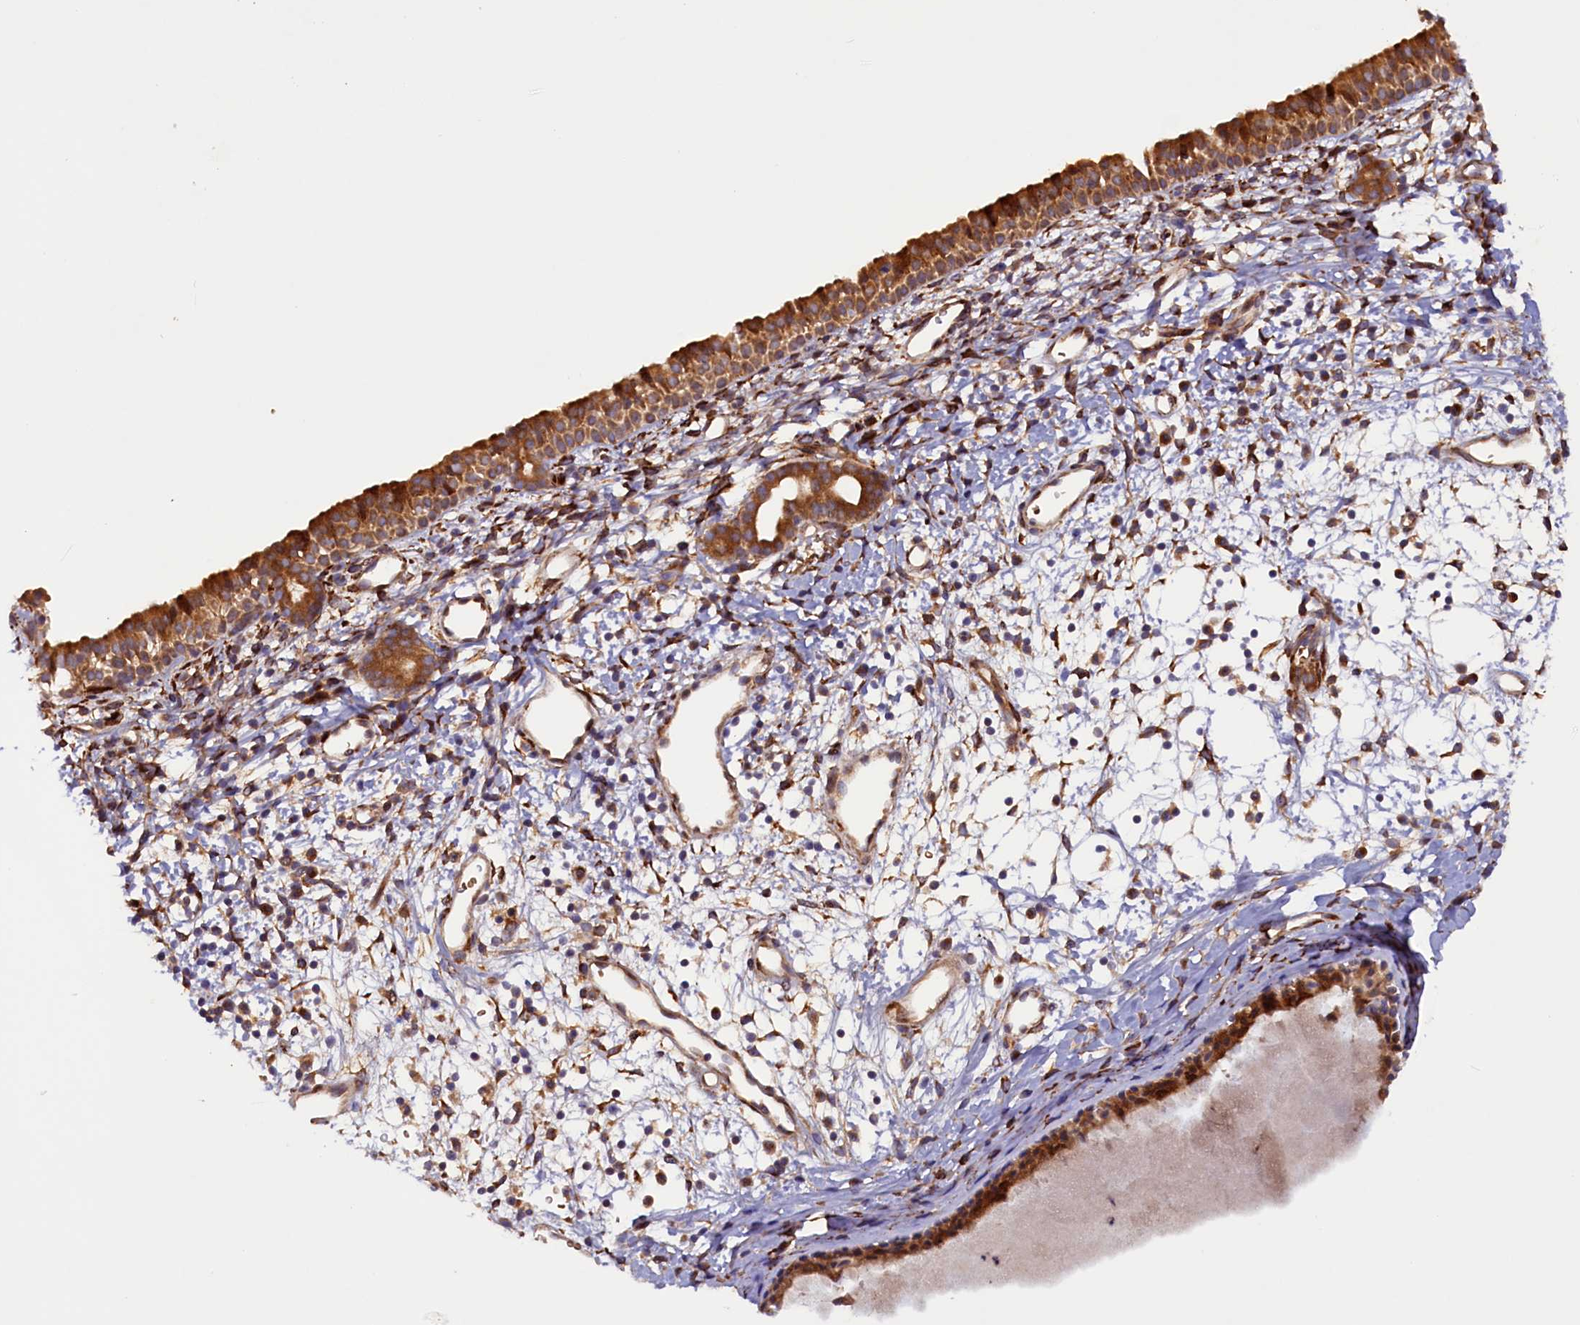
{"staining": {"intensity": "strong", "quantity": ">75%", "location": "cytoplasmic/membranous"}, "tissue": "nasopharynx", "cell_type": "Respiratory epithelial cells", "image_type": "normal", "snomed": [{"axis": "morphology", "description": "Normal tissue, NOS"}, {"axis": "topography", "description": "Nasopharynx"}], "caption": "IHC staining of benign nasopharynx, which shows high levels of strong cytoplasmic/membranous positivity in approximately >75% of respiratory epithelial cells indicating strong cytoplasmic/membranous protein positivity. The staining was performed using DAB (brown) for protein detection and nuclei were counterstained in hematoxylin (blue).", "gene": "ARRDC4", "patient": {"sex": "male", "age": 22}}